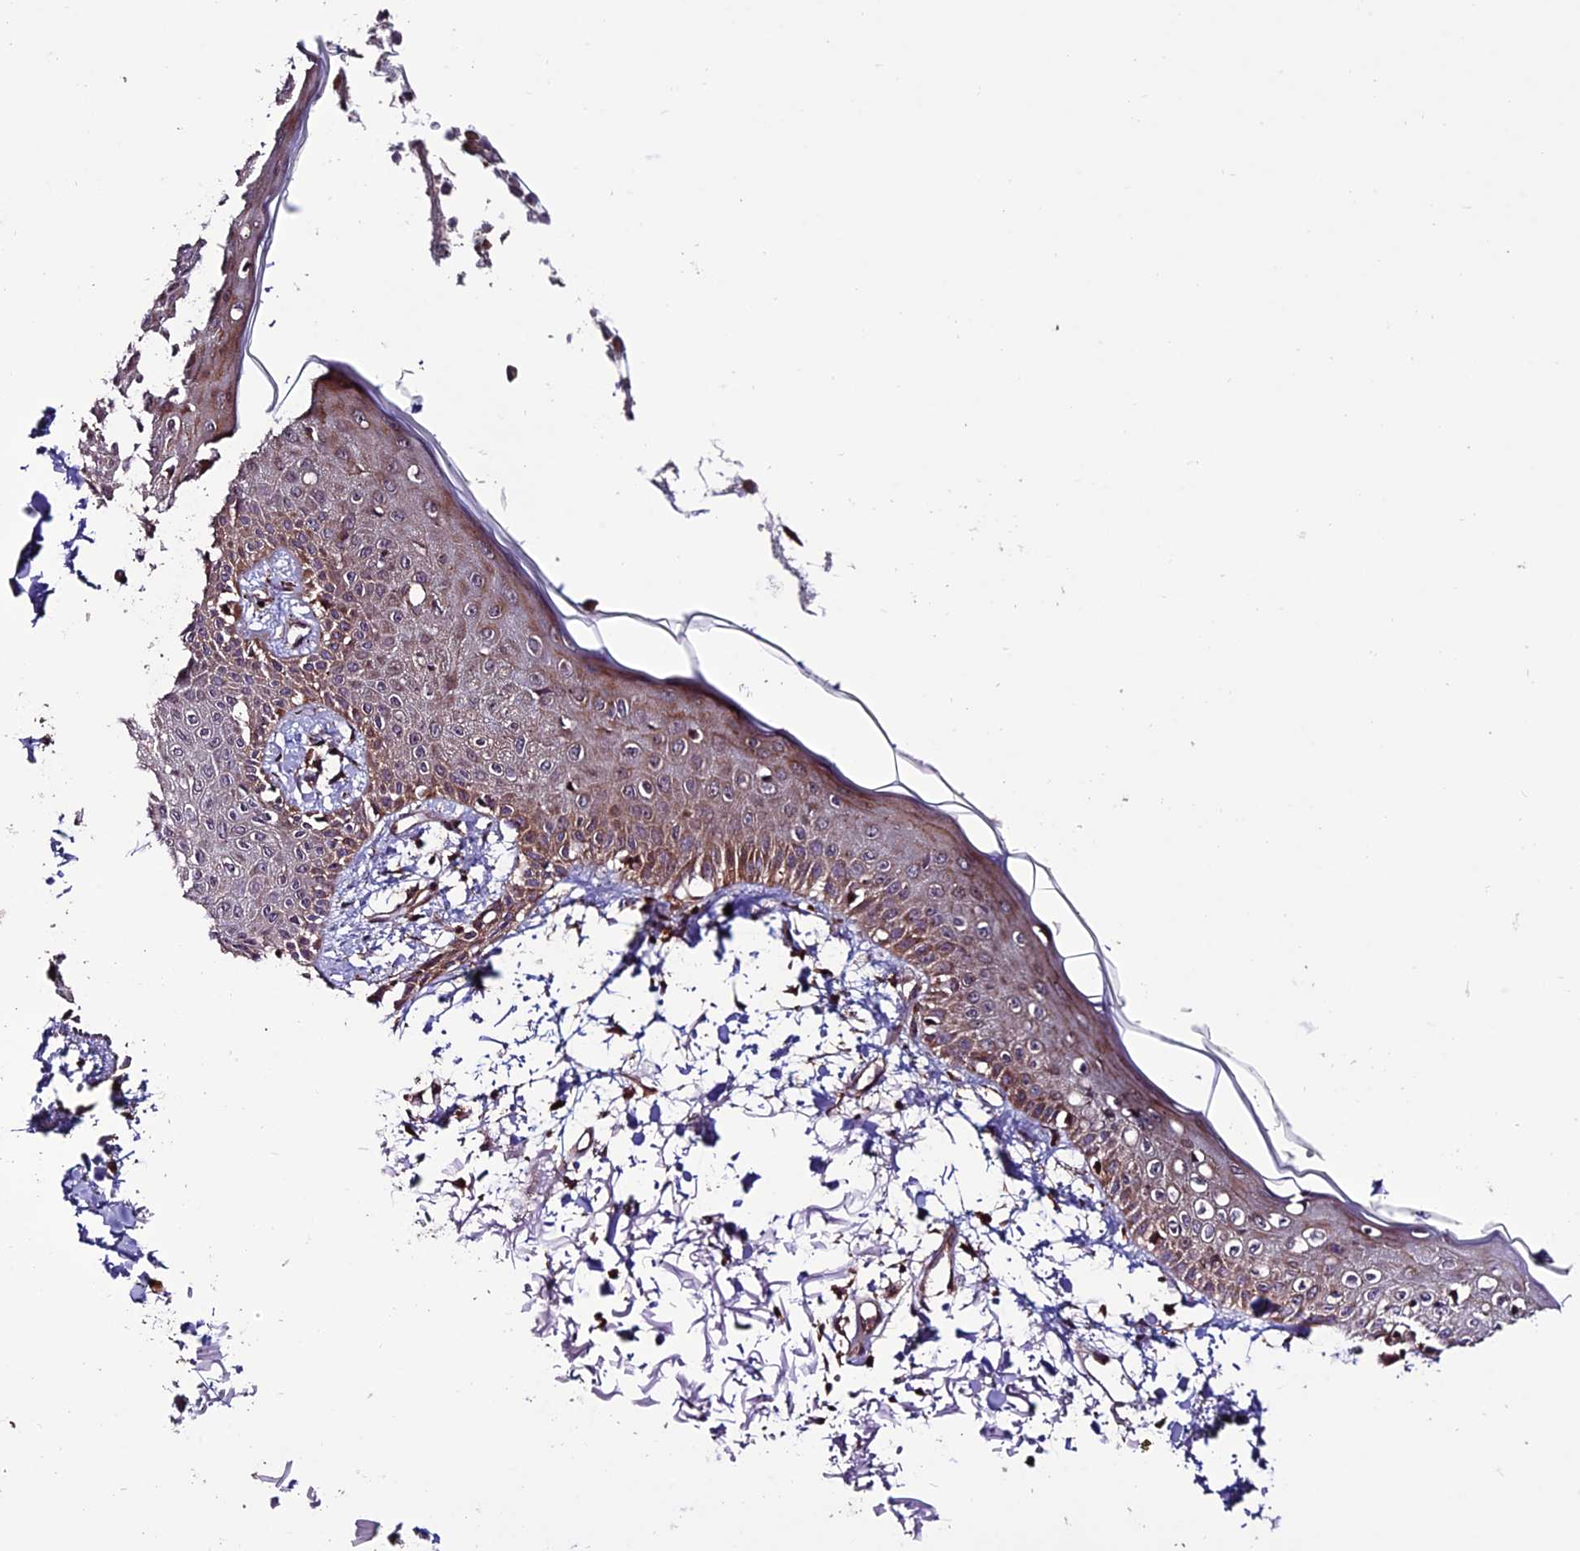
{"staining": {"intensity": "moderate", "quantity": "25%-75%", "location": "cytoplasmic/membranous"}, "tissue": "skin", "cell_type": "Fibroblasts", "image_type": "normal", "snomed": [{"axis": "morphology", "description": "Normal tissue, NOS"}, {"axis": "morphology", "description": "Squamous cell carcinoma, NOS"}, {"axis": "topography", "description": "Skin"}, {"axis": "topography", "description": "Peripheral nerve tissue"}], "caption": "Immunohistochemistry (IHC) (DAB (3,3'-diaminobenzidine)) staining of normal human skin exhibits moderate cytoplasmic/membranous protein positivity in about 25%-75% of fibroblasts.", "gene": "TNIP3", "patient": {"sex": "male", "age": 83}}